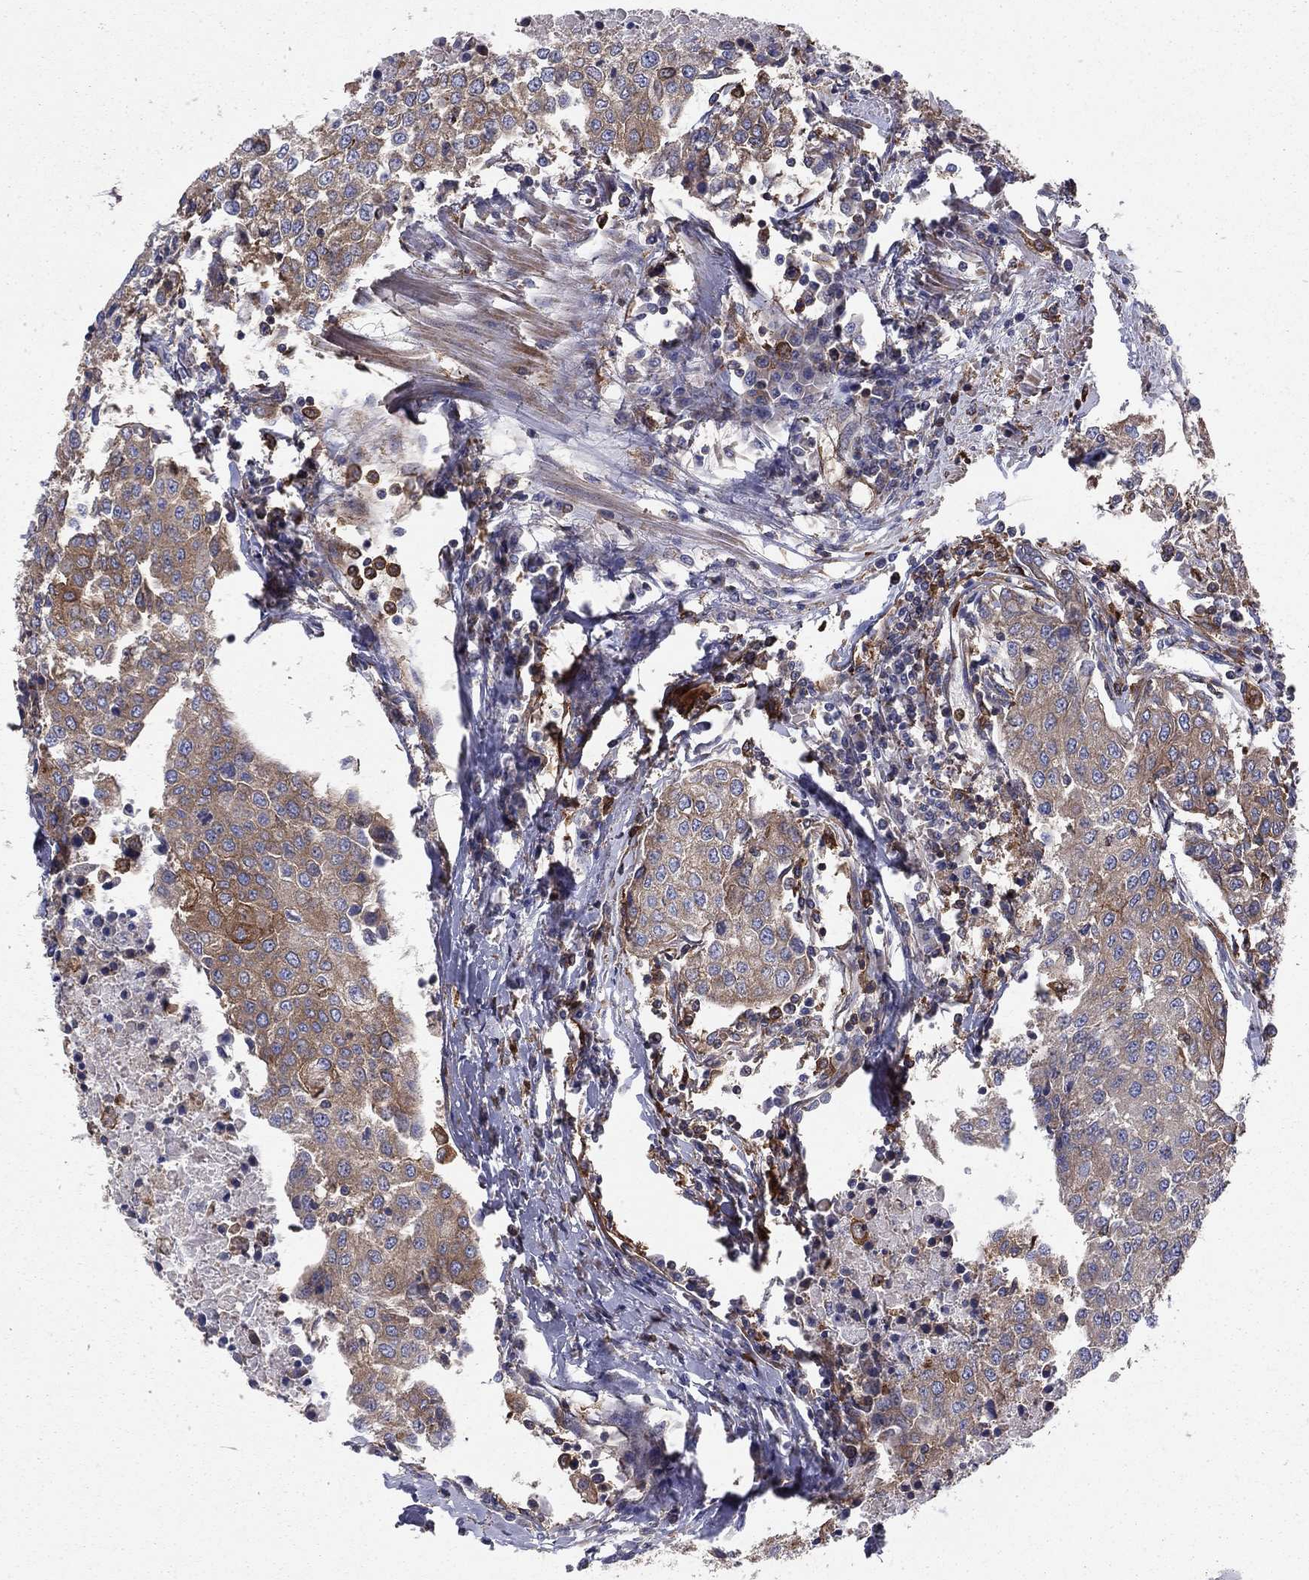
{"staining": {"intensity": "moderate", "quantity": "<25%", "location": "cytoplasmic/membranous"}, "tissue": "urothelial cancer", "cell_type": "Tumor cells", "image_type": "cancer", "snomed": [{"axis": "morphology", "description": "Urothelial carcinoma, High grade"}, {"axis": "topography", "description": "Urinary bladder"}], "caption": "This photomicrograph displays urothelial cancer stained with immunohistochemistry (IHC) to label a protein in brown. The cytoplasmic/membranous of tumor cells show moderate positivity for the protein. Nuclei are counter-stained blue.", "gene": "EHBP1L1", "patient": {"sex": "female", "age": 85}}